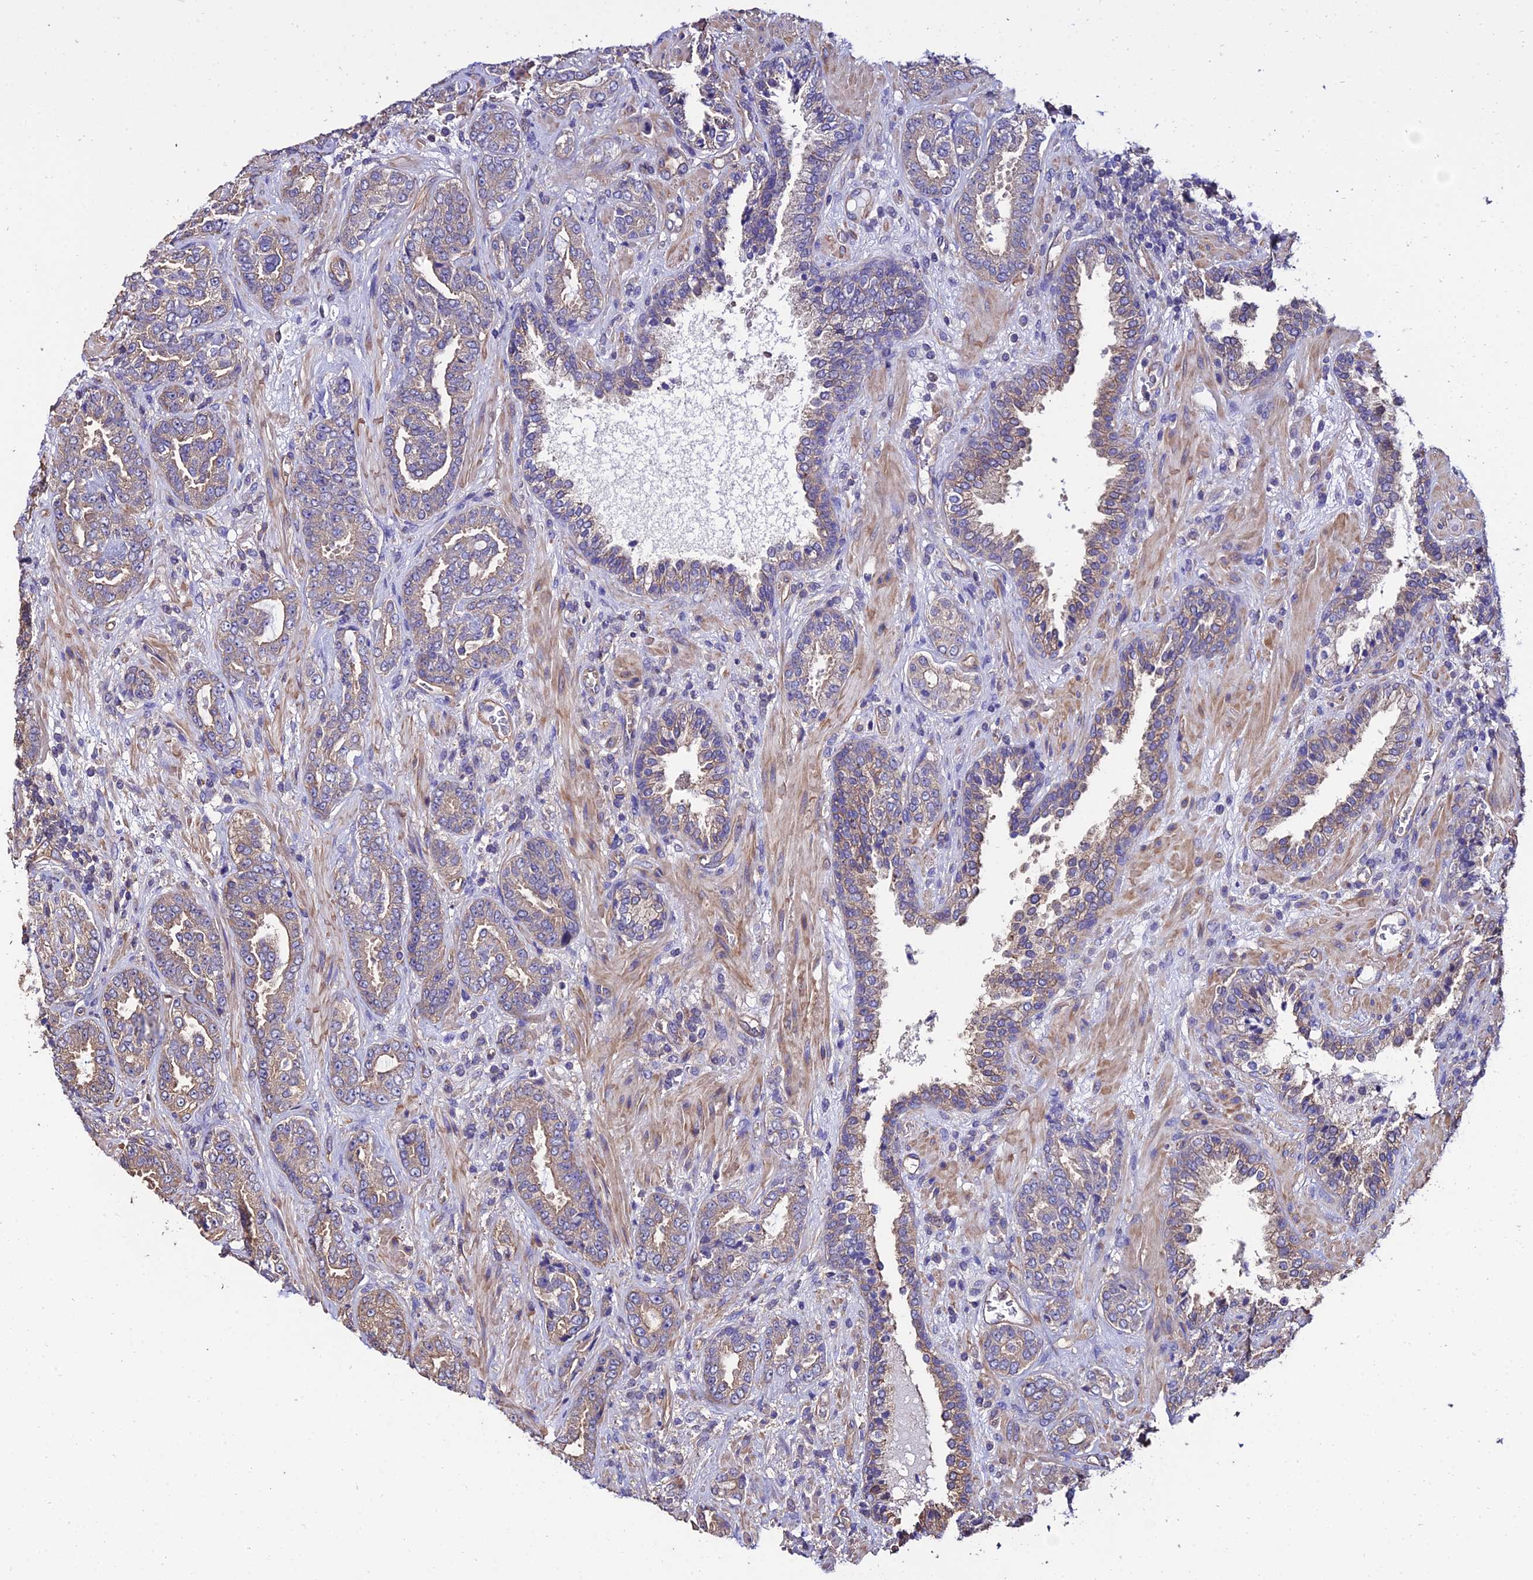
{"staining": {"intensity": "weak", "quantity": ">75%", "location": "cytoplasmic/membranous"}, "tissue": "prostate cancer", "cell_type": "Tumor cells", "image_type": "cancer", "snomed": [{"axis": "morphology", "description": "Adenocarcinoma, High grade"}, {"axis": "topography", "description": "Prostate"}], "caption": "A brown stain labels weak cytoplasmic/membranous expression of a protein in prostate cancer tumor cells. (DAB (3,3'-diaminobenzidine) IHC with brightfield microscopy, high magnification).", "gene": "CALM2", "patient": {"sex": "male", "age": 71}}